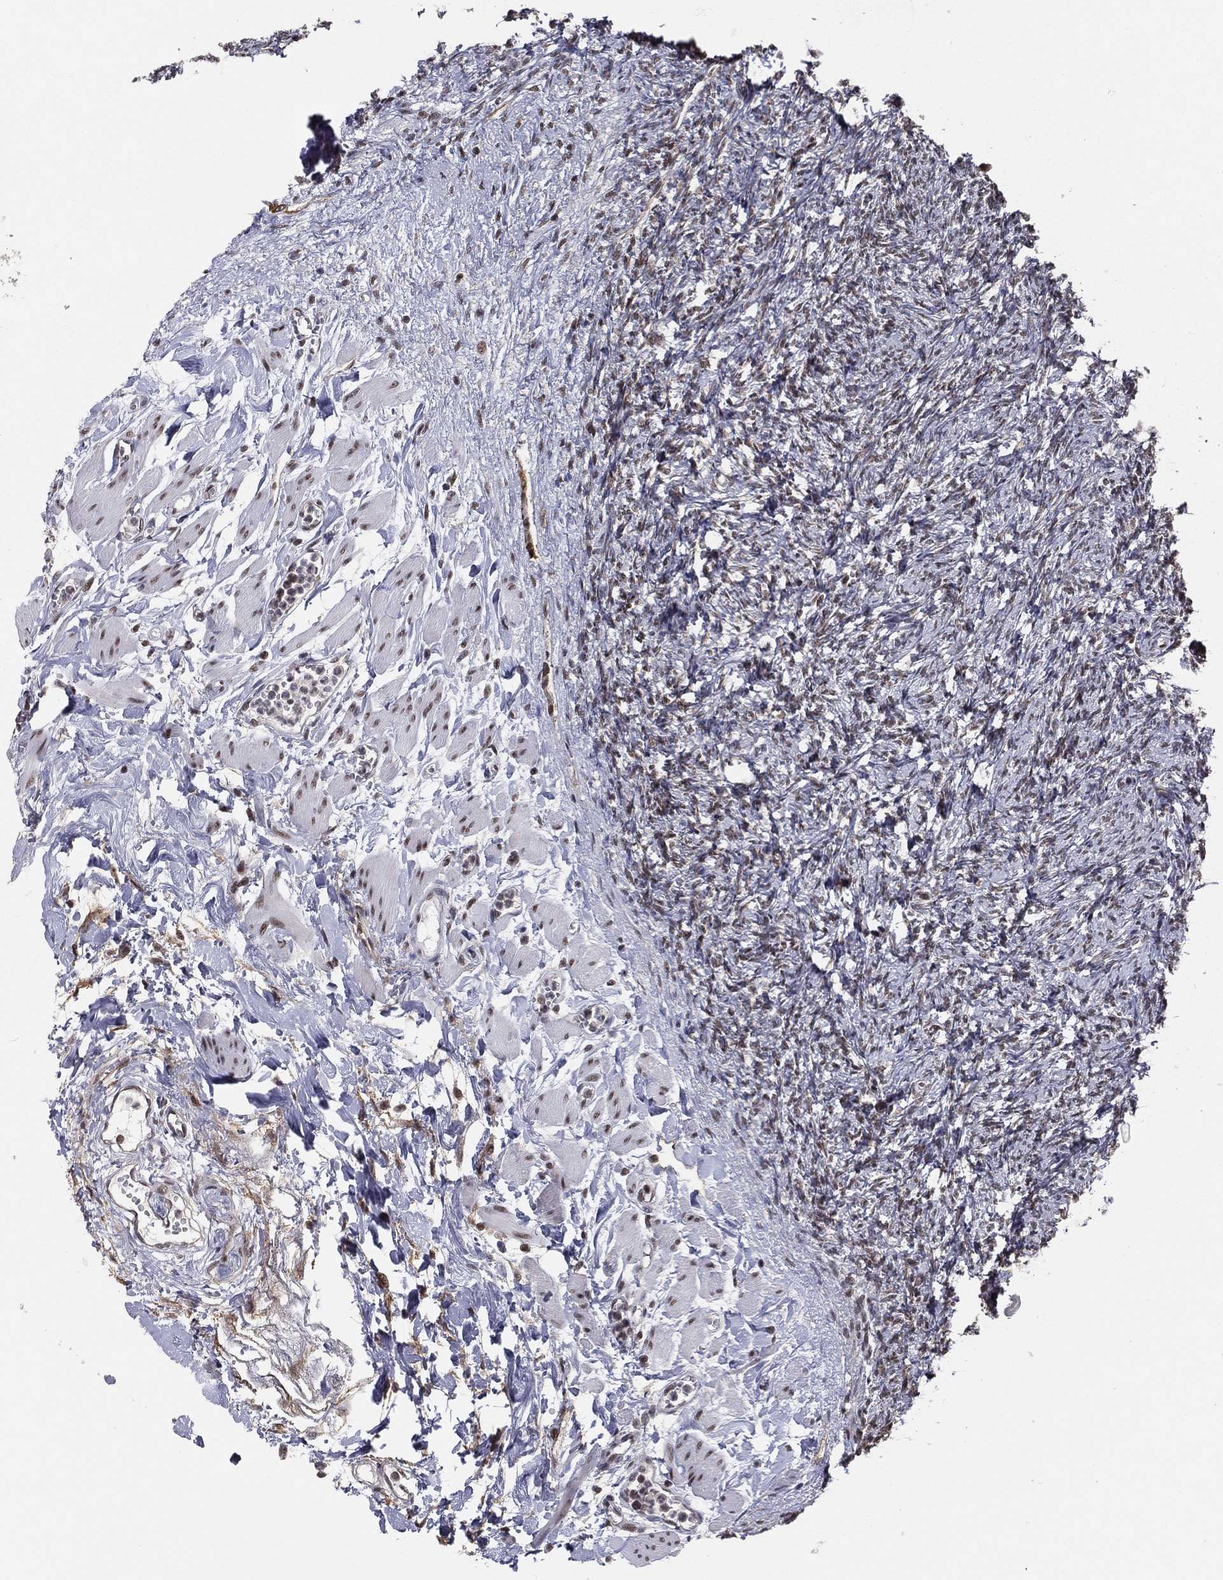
{"staining": {"intensity": "strong", "quantity": ">75%", "location": "nuclear"}, "tissue": "ovary", "cell_type": "Follicle cells", "image_type": "normal", "snomed": [{"axis": "morphology", "description": "Normal tissue, NOS"}, {"axis": "topography", "description": "Fallopian tube"}, {"axis": "topography", "description": "Ovary"}], "caption": "Immunohistochemistry staining of normal ovary, which displays high levels of strong nuclear expression in about >75% of follicle cells indicating strong nuclear protein positivity. The staining was performed using DAB (3,3'-diaminobenzidine) (brown) for protein detection and nuclei were counterstained in hematoxylin (blue).", "gene": "GPALPP1", "patient": {"sex": "female", "age": 33}}